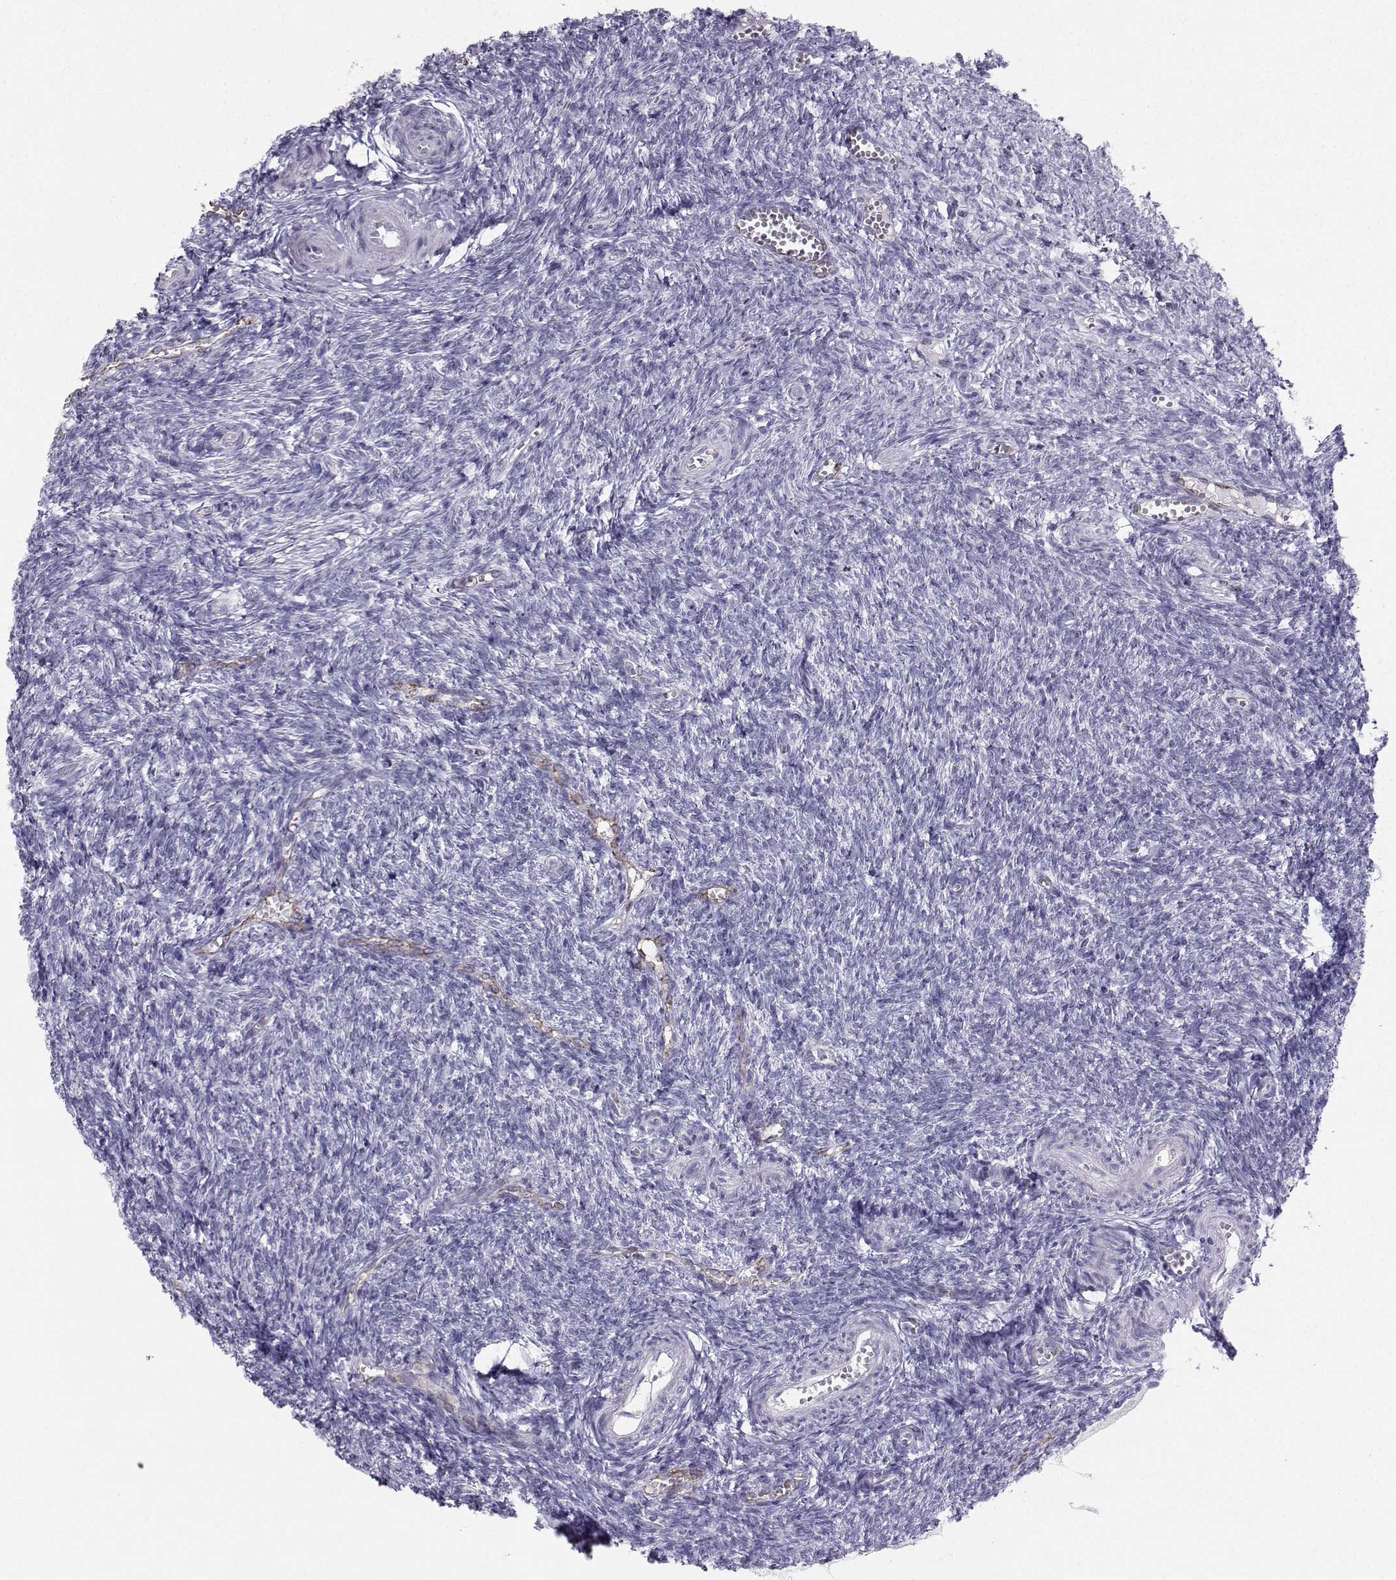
{"staining": {"intensity": "negative", "quantity": "none", "location": "none"}, "tissue": "ovary", "cell_type": "Follicle cells", "image_type": "normal", "snomed": [{"axis": "morphology", "description": "Normal tissue, NOS"}, {"axis": "topography", "description": "Ovary"}], "caption": "IHC image of benign human ovary stained for a protein (brown), which exhibits no expression in follicle cells.", "gene": "IQCD", "patient": {"sex": "female", "age": 43}}